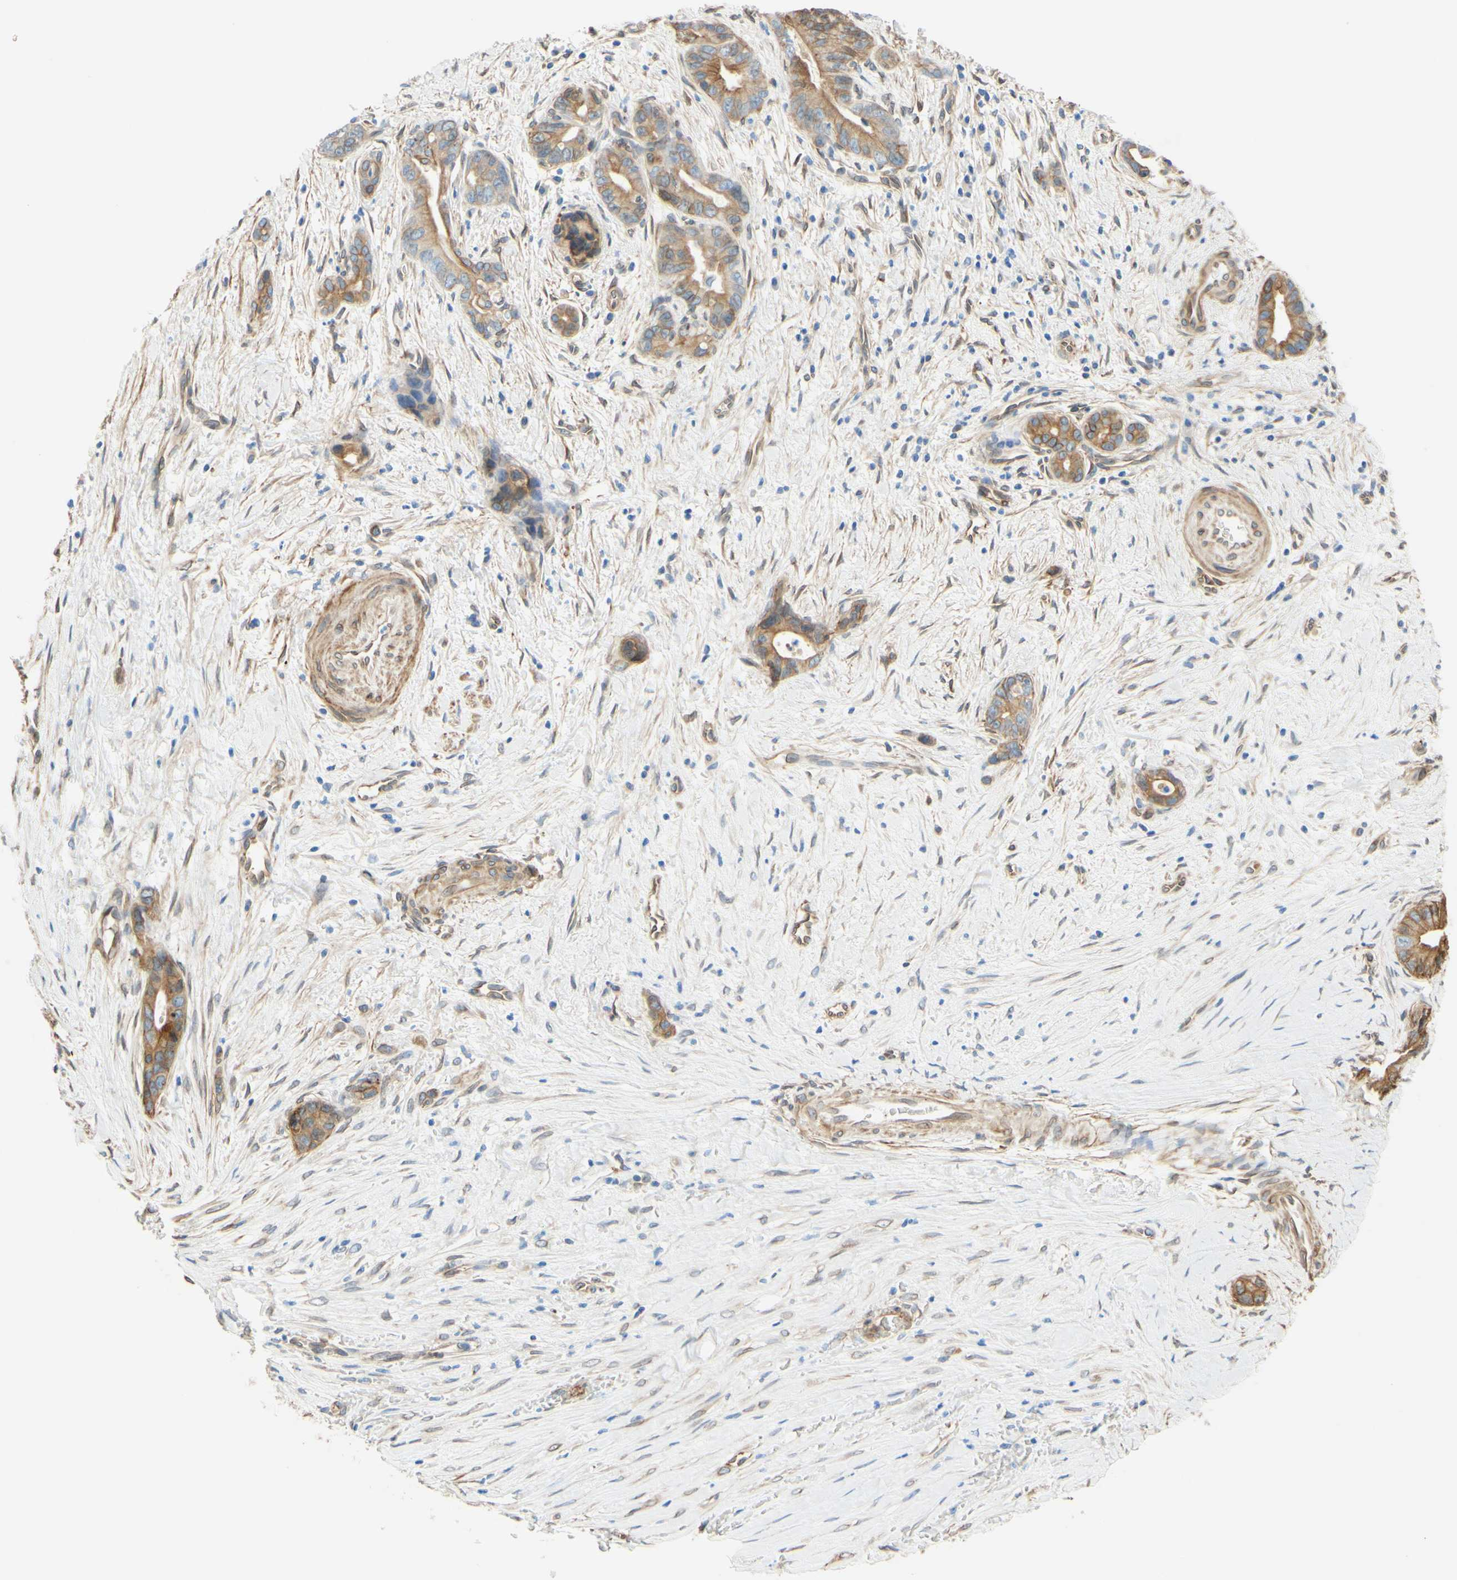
{"staining": {"intensity": "moderate", "quantity": ">75%", "location": "cytoplasmic/membranous"}, "tissue": "liver cancer", "cell_type": "Tumor cells", "image_type": "cancer", "snomed": [{"axis": "morphology", "description": "Cholangiocarcinoma"}, {"axis": "topography", "description": "Liver"}], "caption": "Immunohistochemistry micrograph of neoplastic tissue: human liver cholangiocarcinoma stained using immunohistochemistry (IHC) displays medium levels of moderate protein expression localized specifically in the cytoplasmic/membranous of tumor cells, appearing as a cytoplasmic/membranous brown color.", "gene": "ENDOD1", "patient": {"sex": "female", "age": 55}}